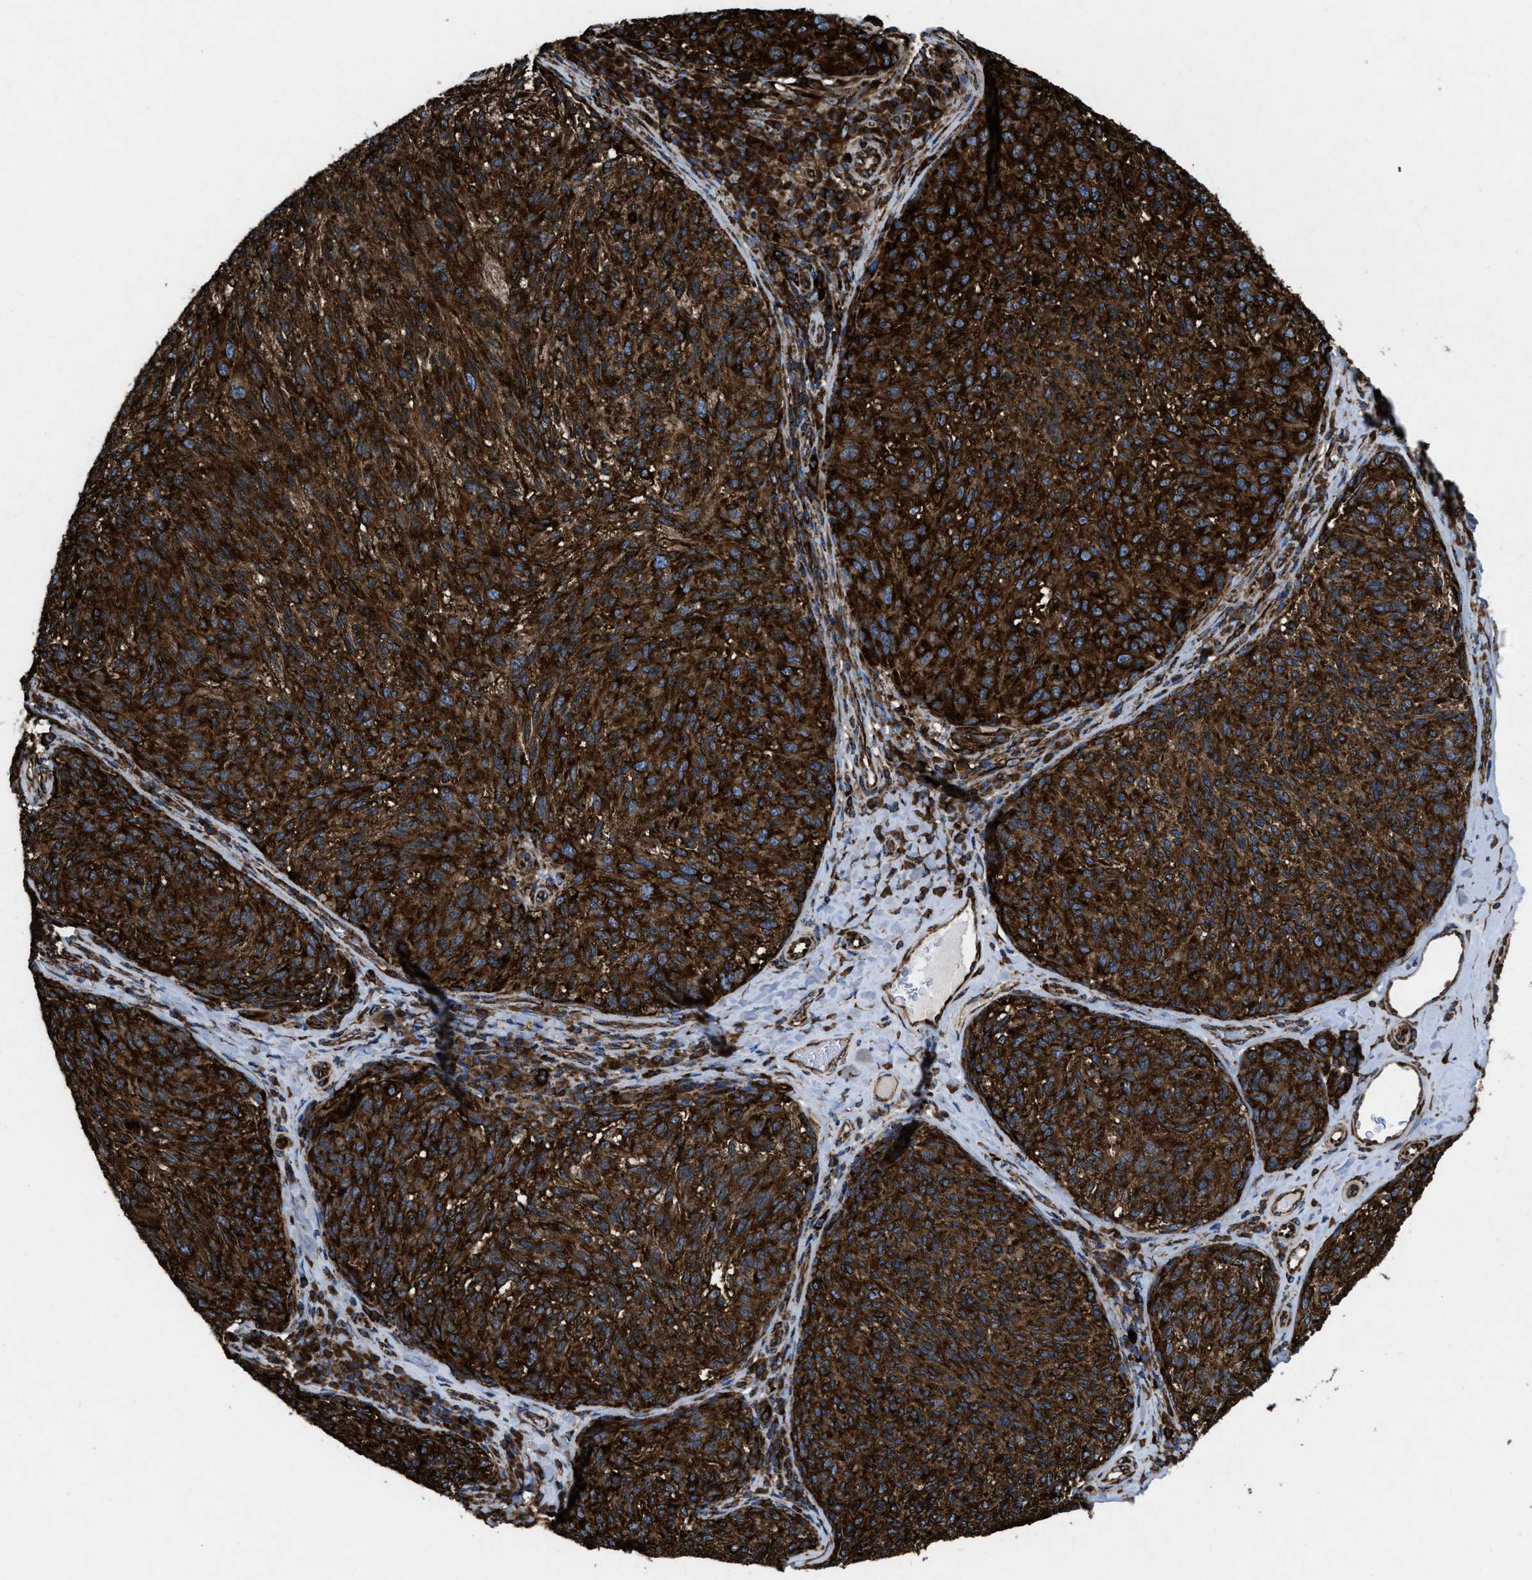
{"staining": {"intensity": "strong", "quantity": ">75%", "location": "cytoplasmic/membranous"}, "tissue": "melanoma", "cell_type": "Tumor cells", "image_type": "cancer", "snomed": [{"axis": "morphology", "description": "Malignant melanoma, NOS"}, {"axis": "topography", "description": "Skin"}], "caption": "Human malignant melanoma stained for a protein (brown) shows strong cytoplasmic/membranous positive staining in about >75% of tumor cells.", "gene": "CAPRIN1", "patient": {"sex": "female", "age": 73}}